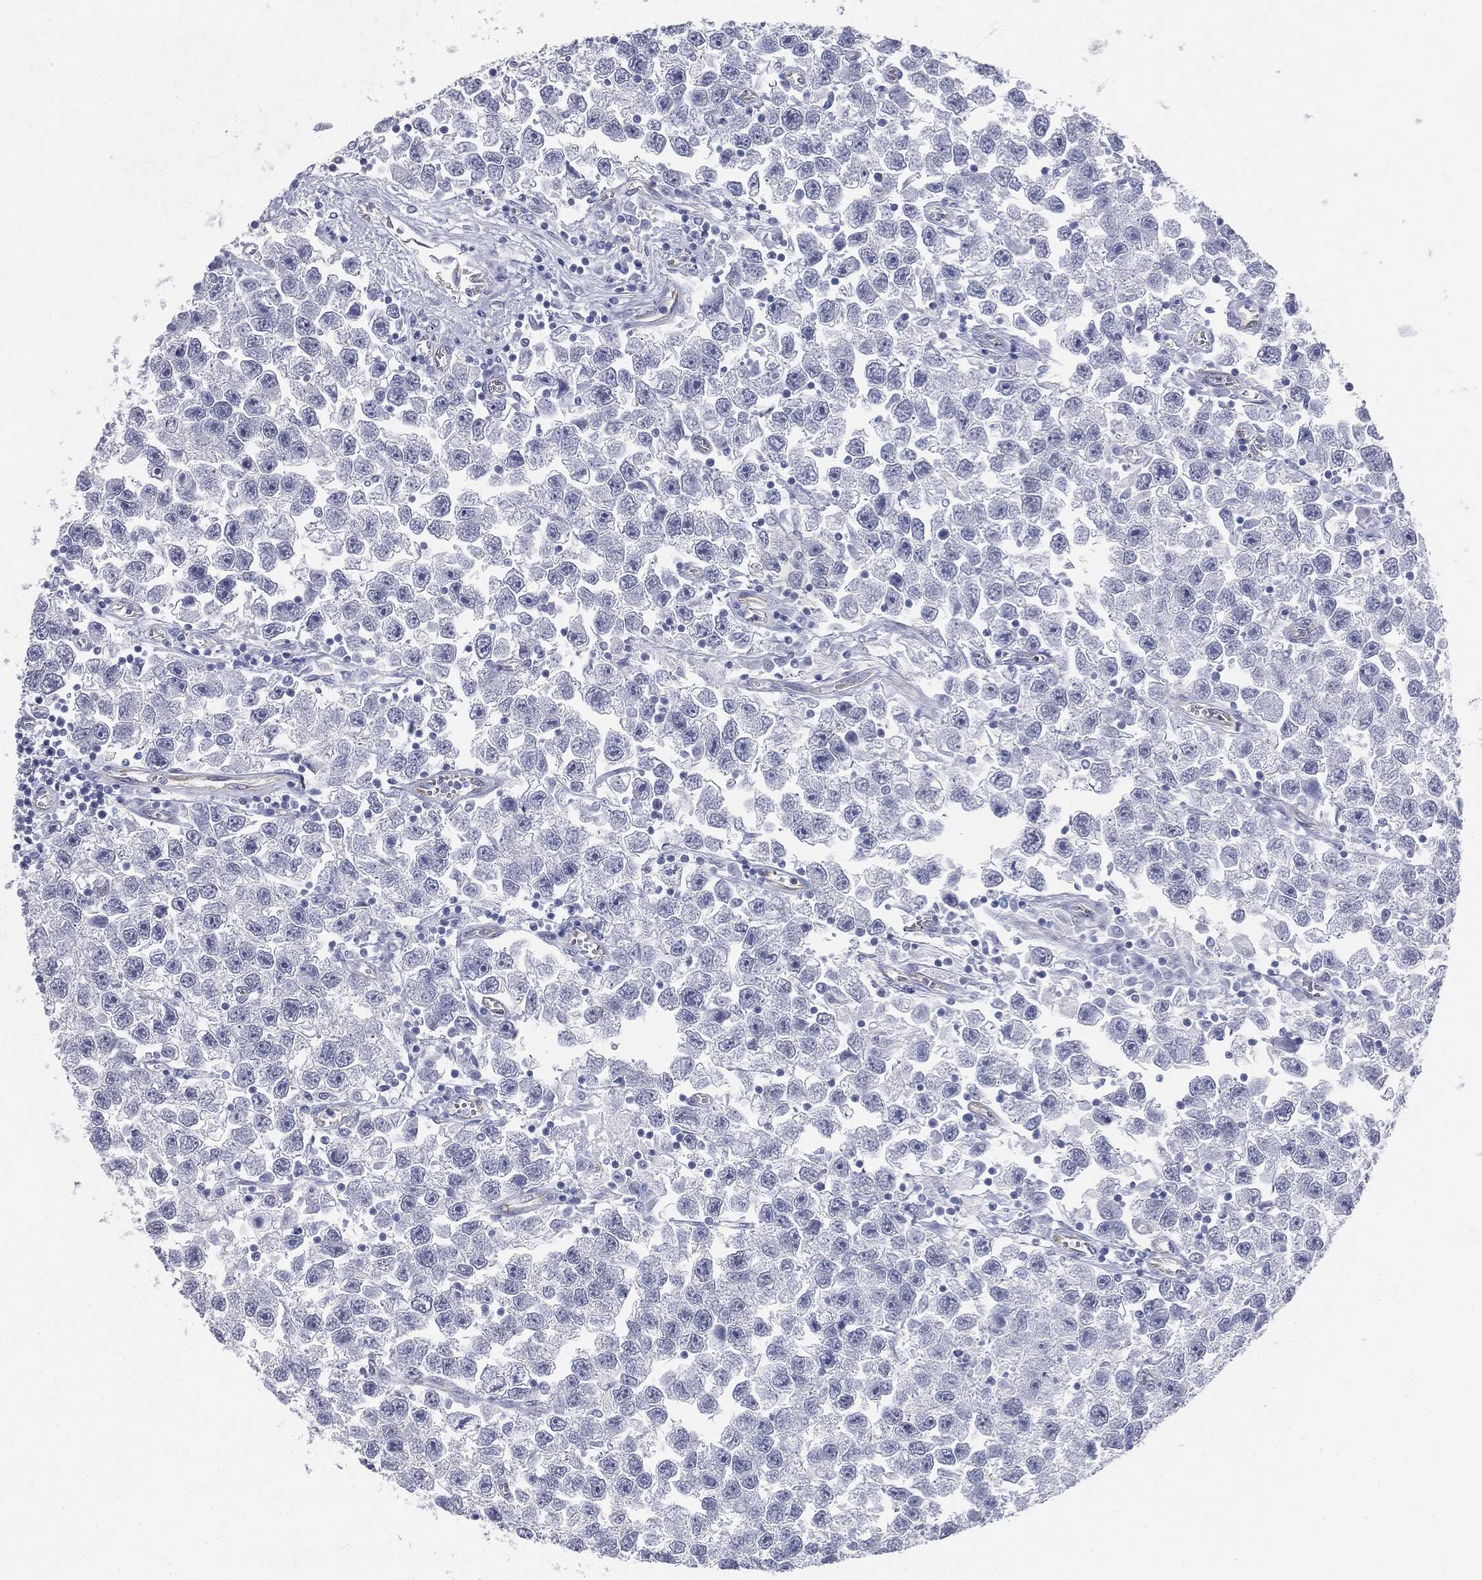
{"staining": {"intensity": "negative", "quantity": "none", "location": "none"}, "tissue": "testis cancer", "cell_type": "Tumor cells", "image_type": "cancer", "snomed": [{"axis": "morphology", "description": "Seminoma, NOS"}, {"axis": "topography", "description": "Testis"}], "caption": "Photomicrograph shows no protein staining in tumor cells of seminoma (testis) tissue.", "gene": "MUC5AC", "patient": {"sex": "male", "age": 26}}